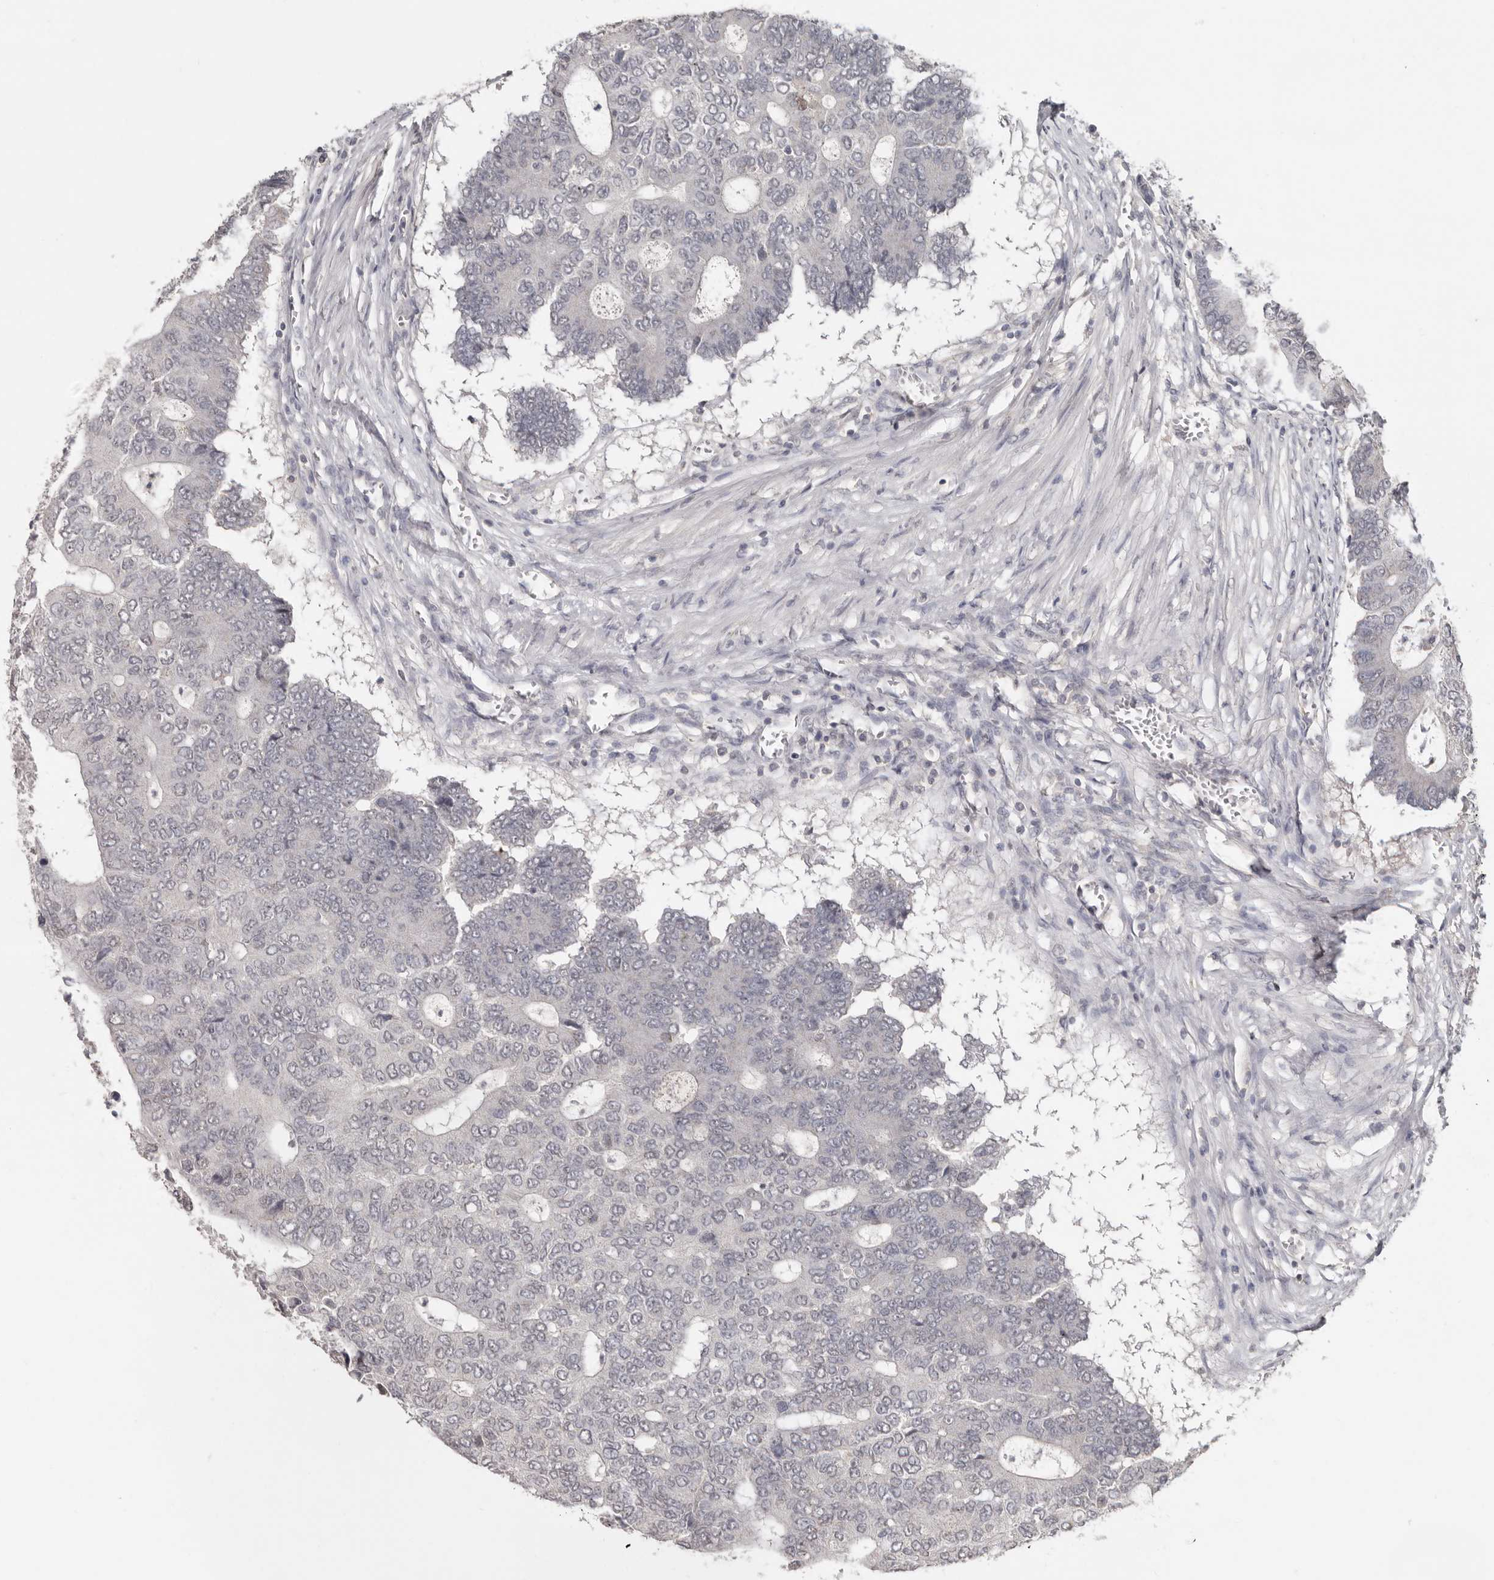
{"staining": {"intensity": "negative", "quantity": "none", "location": "none"}, "tissue": "colorectal cancer", "cell_type": "Tumor cells", "image_type": "cancer", "snomed": [{"axis": "morphology", "description": "Adenocarcinoma, NOS"}, {"axis": "topography", "description": "Colon"}], "caption": "A micrograph of human colorectal cancer is negative for staining in tumor cells.", "gene": "LINGO2", "patient": {"sex": "male", "age": 87}}